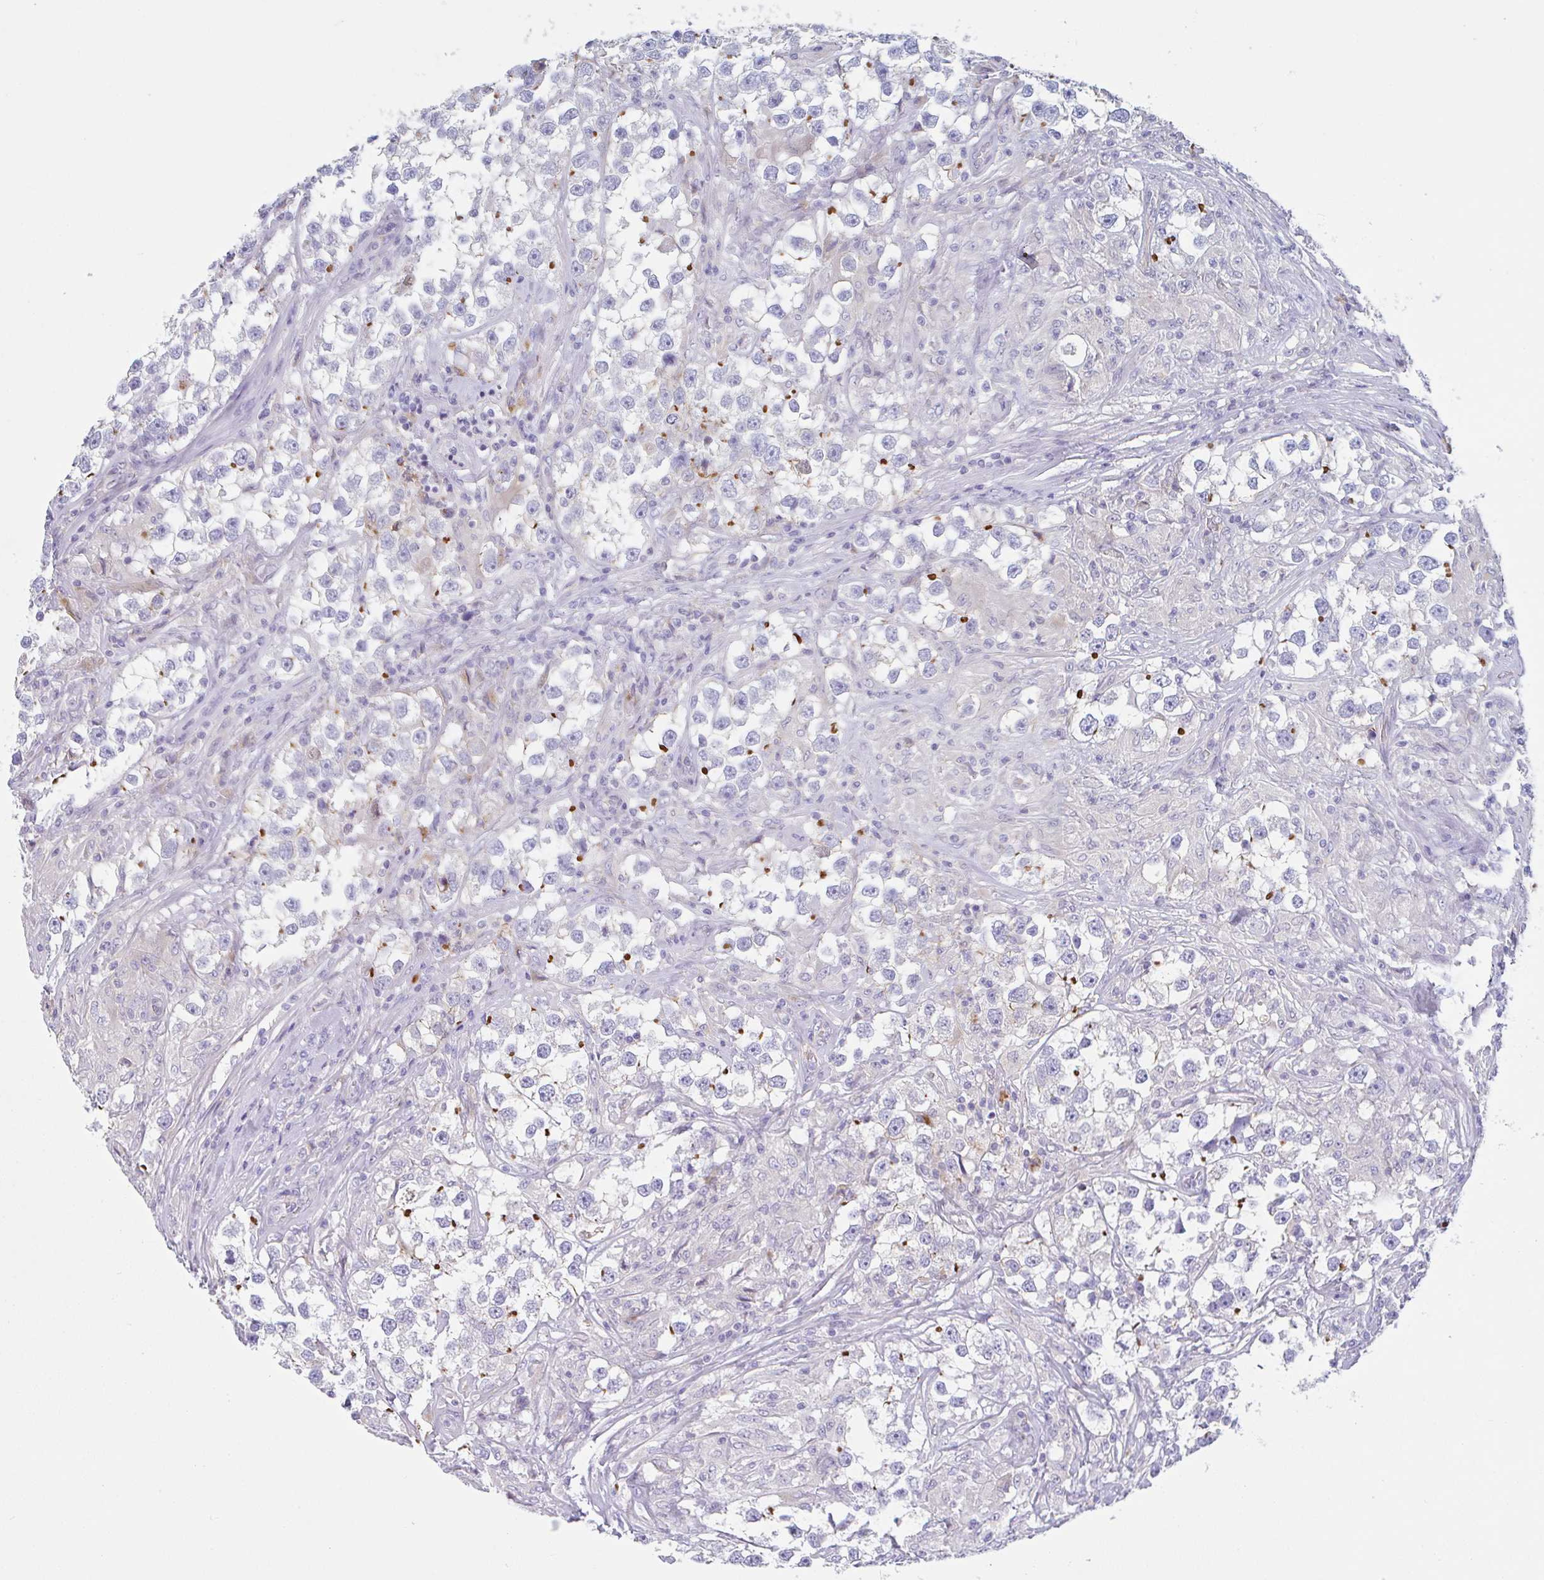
{"staining": {"intensity": "negative", "quantity": "none", "location": "none"}, "tissue": "testis cancer", "cell_type": "Tumor cells", "image_type": "cancer", "snomed": [{"axis": "morphology", "description": "Seminoma, NOS"}, {"axis": "topography", "description": "Testis"}], "caption": "A high-resolution image shows IHC staining of seminoma (testis), which displays no significant staining in tumor cells.", "gene": "LENG9", "patient": {"sex": "male", "age": 46}}